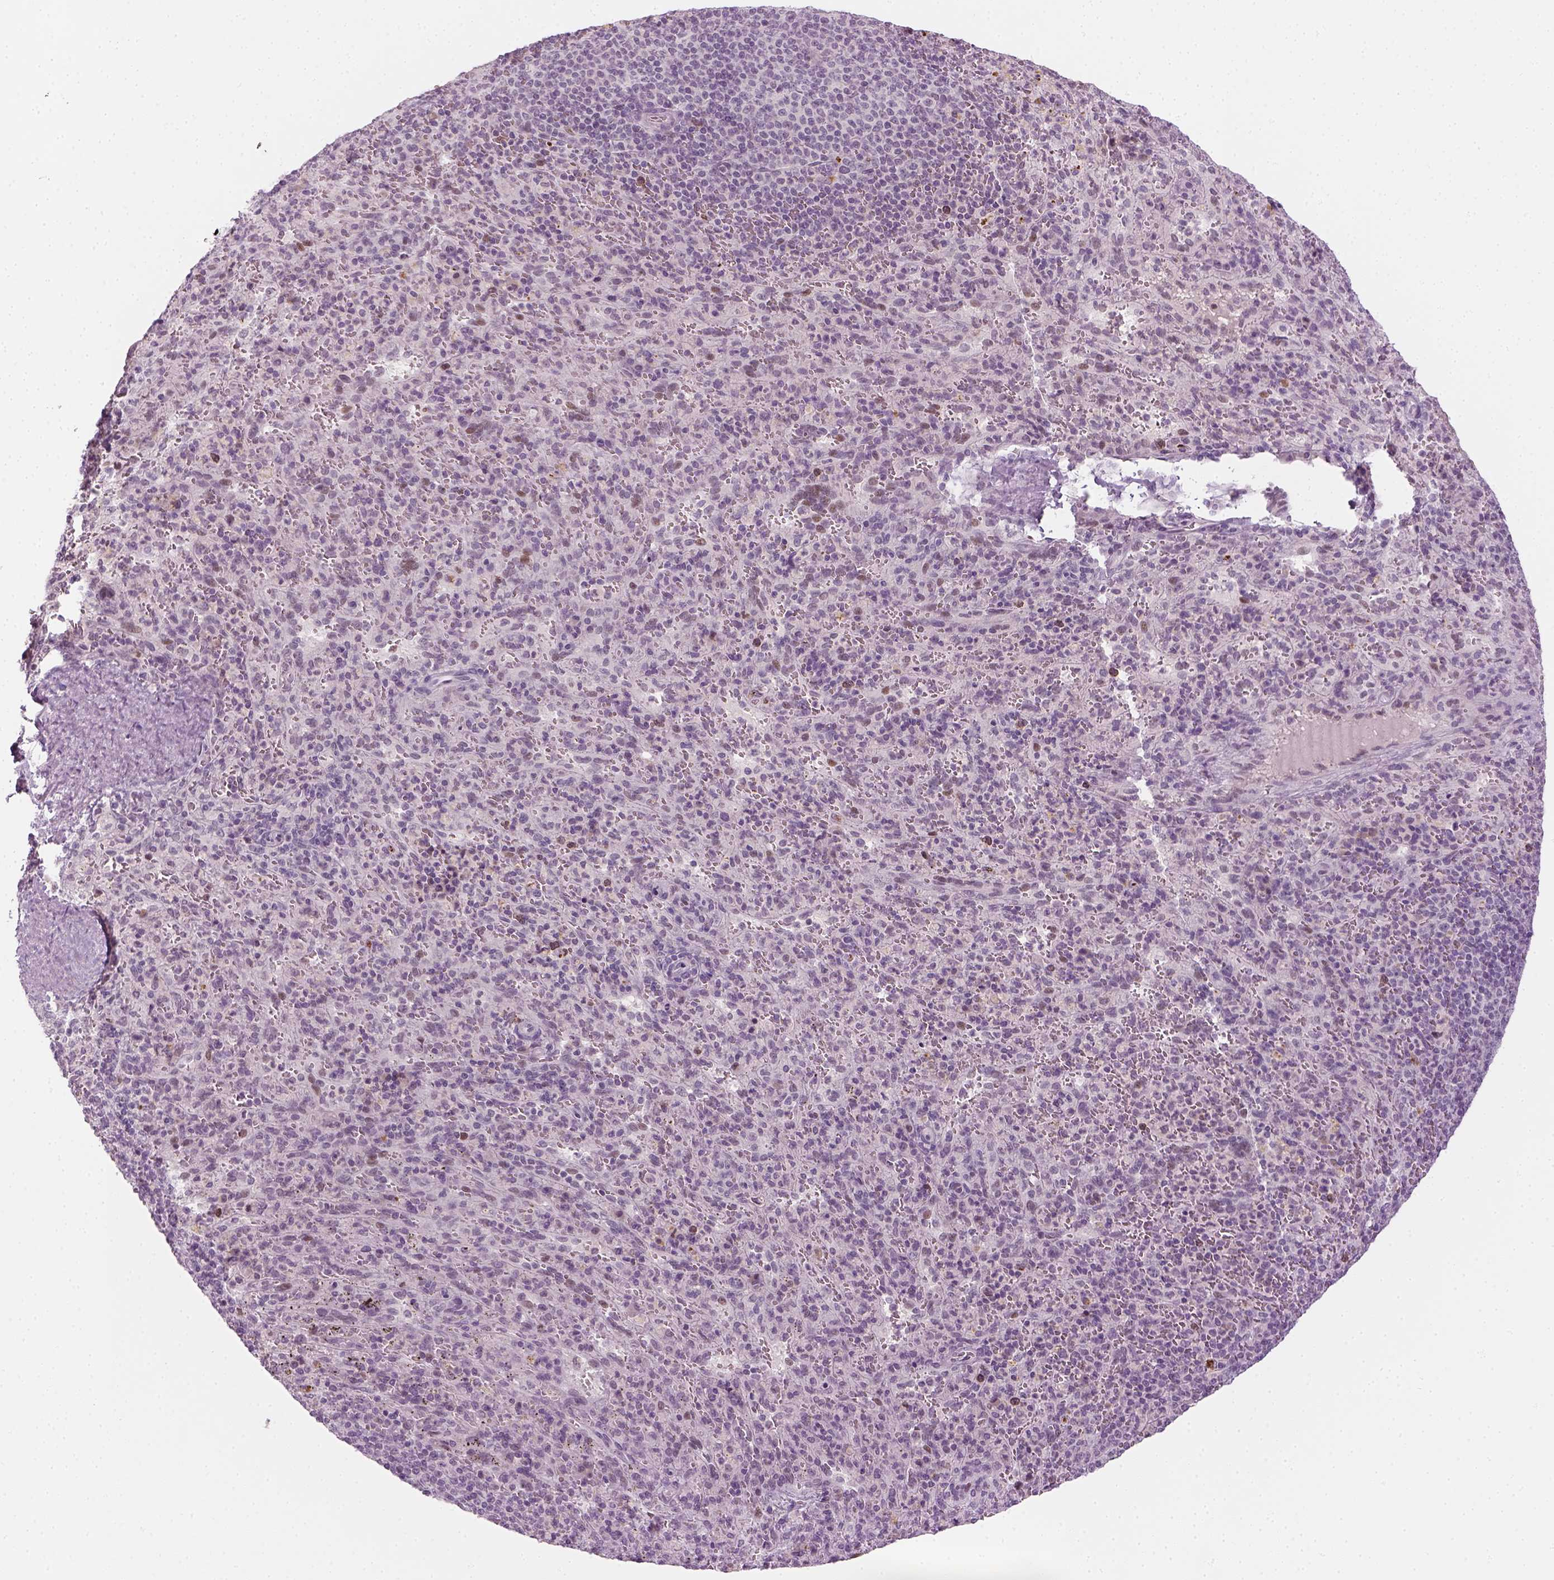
{"staining": {"intensity": "negative", "quantity": "none", "location": "none"}, "tissue": "spleen", "cell_type": "Cells in red pulp", "image_type": "normal", "snomed": [{"axis": "morphology", "description": "Normal tissue, NOS"}, {"axis": "topography", "description": "Spleen"}], "caption": "IHC photomicrograph of unremarkable spleen stained for a protein (brown), which demonstrates no staining in cells in red pulp. The staining was performed using DAB to visualize the protein expression in brown, while the nuclei were stained in blue with hematoxylin (Magnification: 20x).", "gene": "MAGEB3", "patient": {"sex": "male", "age": 57}}